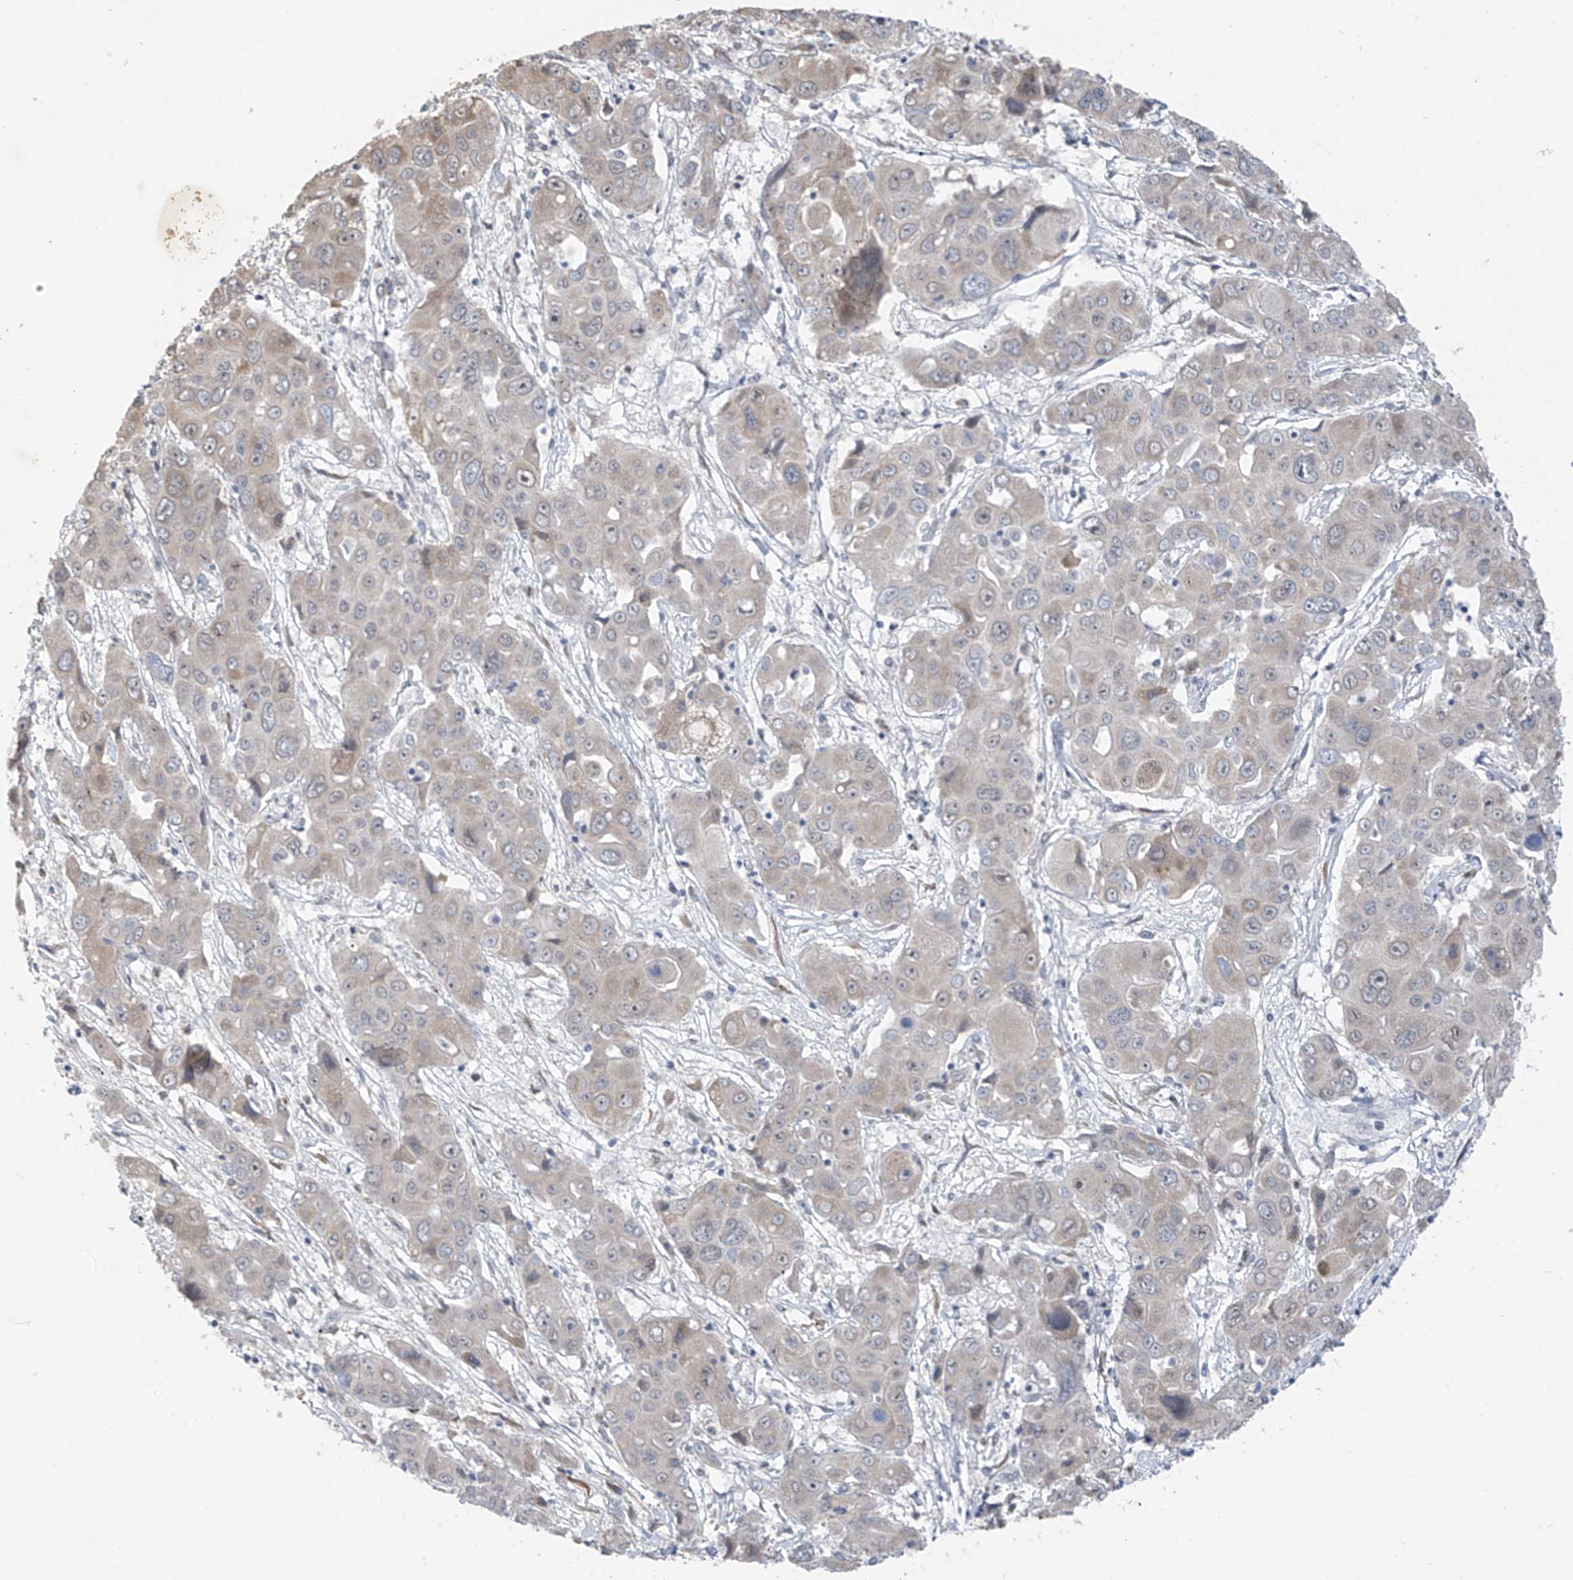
{"staining": {"intensity": "negative", "quantity": "none", "location": "none"}, "tissue": "liver cancer", "cell_type": "Tumor cells", "image_type": "cancer", "snomed": [{"axis": "morphology", "description": "Cholangiocarcinoma"}, {"axis": "topography", "description": "Liver"}], "caption": "IHC micrograph of cholangiocarcinoma (liver) stained for a protein (brown), which displays no expression in tumor cells.", "gene": "CYP4V2", "patient": {"sex": "male", "age": 67}}